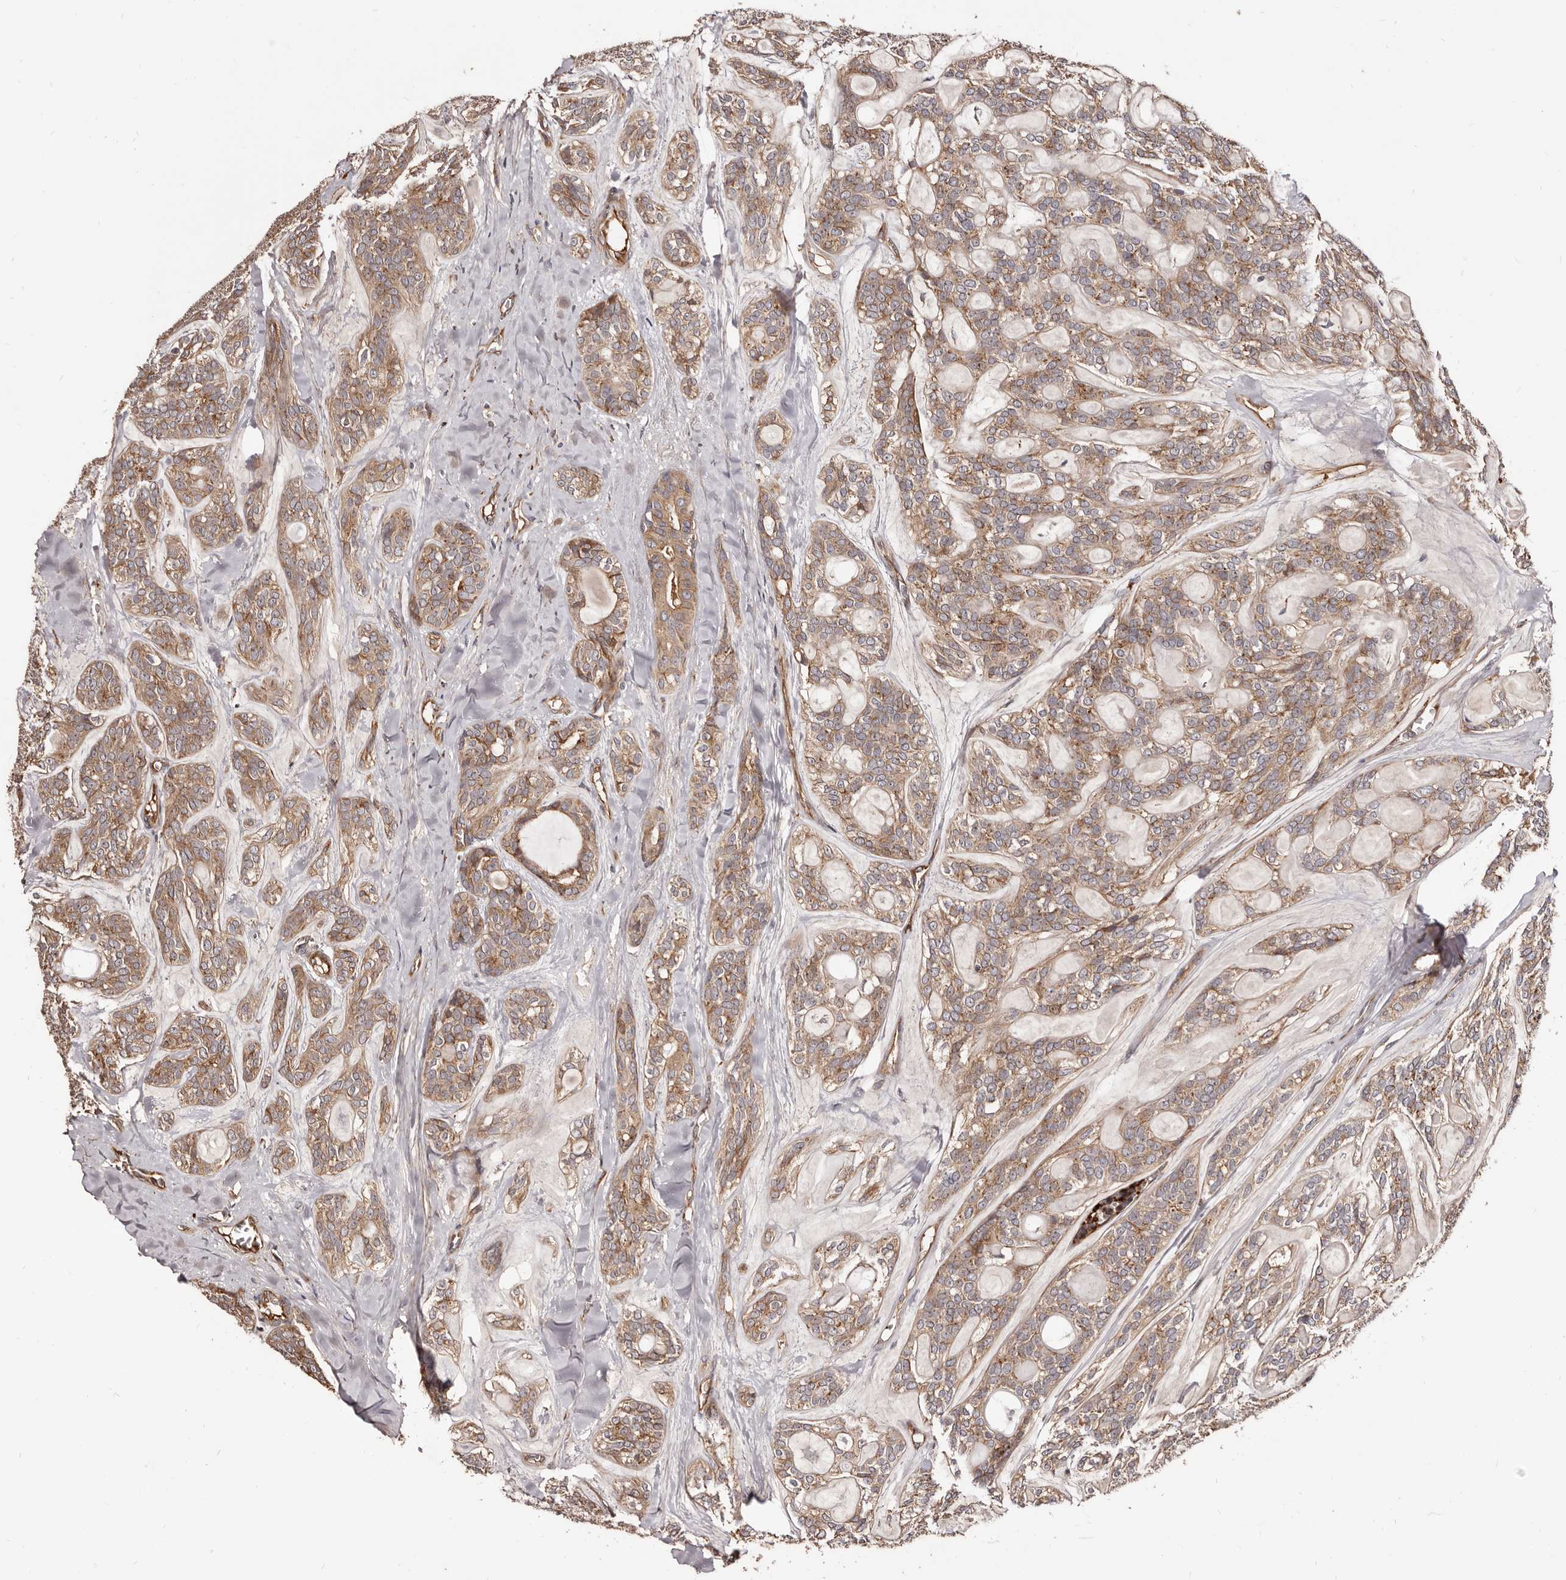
{"staining": {"intensity": "moderate", "quantity": ">75%", "location": "cytoplasmic/membranous,nuclear"}, "tissue": "head and neck cancer", "cell_type": "Tumor cells", "image_type": "cancer", "snomed": [{"axis": "morphology", "description": "Adenocarcinoma, NOS"}, {"axis": "topography", "description": "Head-Neck"}], "caption": "About >75% of tumor cells in human head and neck cancer (adenocarcinoma) reveal moderate cytoplasmic/membranous and nuclear protein staining as visualized by brown immunohistochemical staining.", "gene": "GTPBP1", "patient": {"sex": "male", "age": 66}}